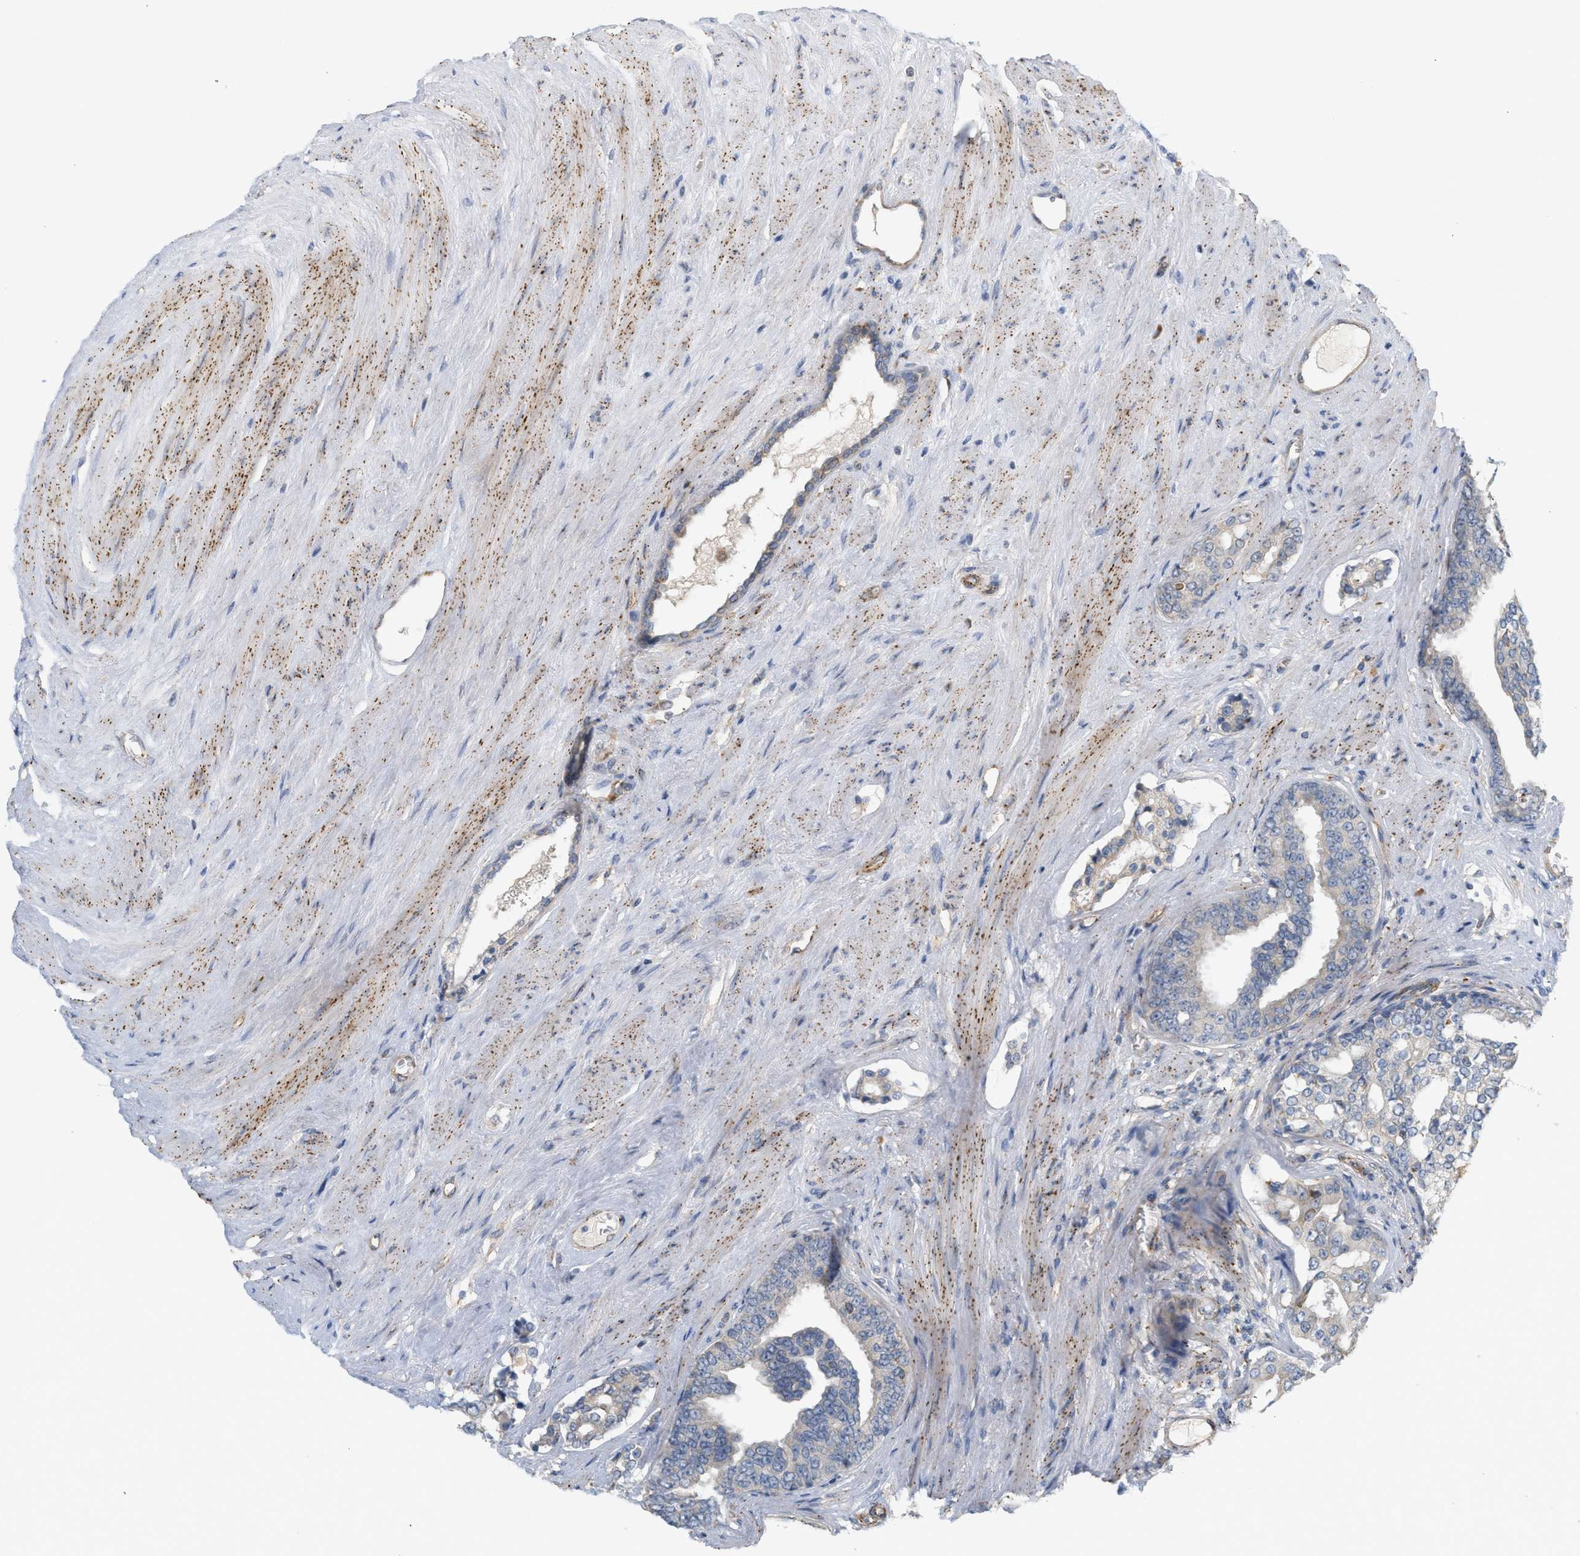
{"staining": {"intensity": "weak", "quantity": ">75%", "location": "cytoplasmic/membranous"}, "tissue": "prostate cancer", "cell_type": "Tumor cells", "image_type": "cancer", "snomed": [{"axis": "morphology", "description": "Adenocarcinoma, High grade"}, {"axis": "topography", "description": "Prostate"}], "caption": "Immunohistochemistry (DAB (3,3'-diaminobenzidine)) staining of human prostate high-grade adenocarcinoma shows weak cytoplasmic/membranous protein staining in about >75% of tumor cells.", "gene": "SVOP", "patient": {"sex": "male", "age": 71}}